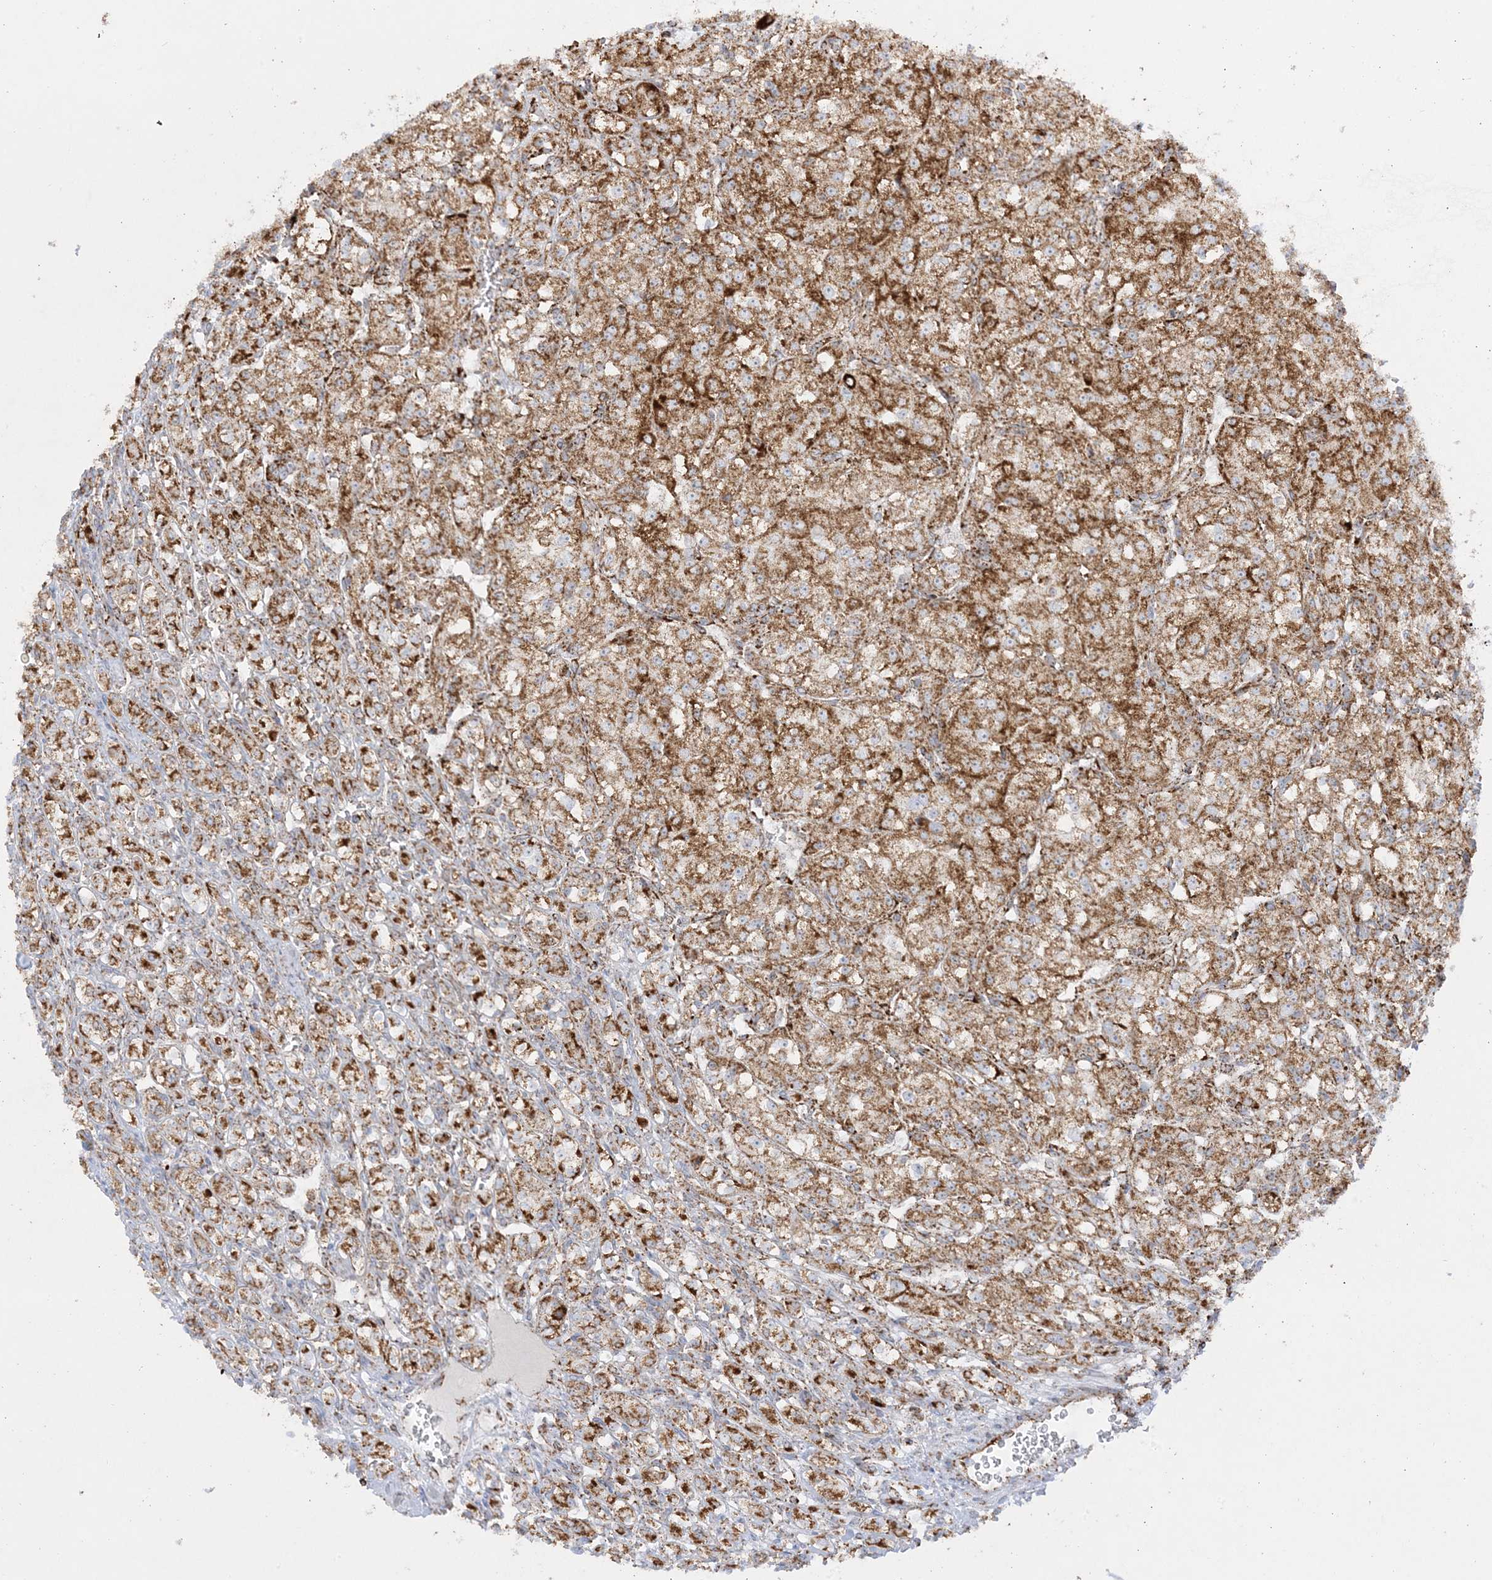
{"staining": {"intensity": "strong", "quantity": ">75%", "location": "cytoplasmic/membranous"}, "tissue": "renal cancer", "cell_type": "Tumor cells", "image_type": "cancer", "snomed": [{"axis": "morphology", "description": "Adenocarcinoma, NOS"}, {"axis": "topography", "description": "Kidney"}], "caption": "Immunohistochemistry (IHC) image of neoplastic tissue: renal cancer stained using immunohistochemistry demonstrates high levels of strong protein expression localized specifically in the cytoplasmic/membranous of tumor cells, appearing as a cytoplasmic/membranous brown color.", "gene": "MRPS36", "patient": {"sex": "male", "age": 77}}